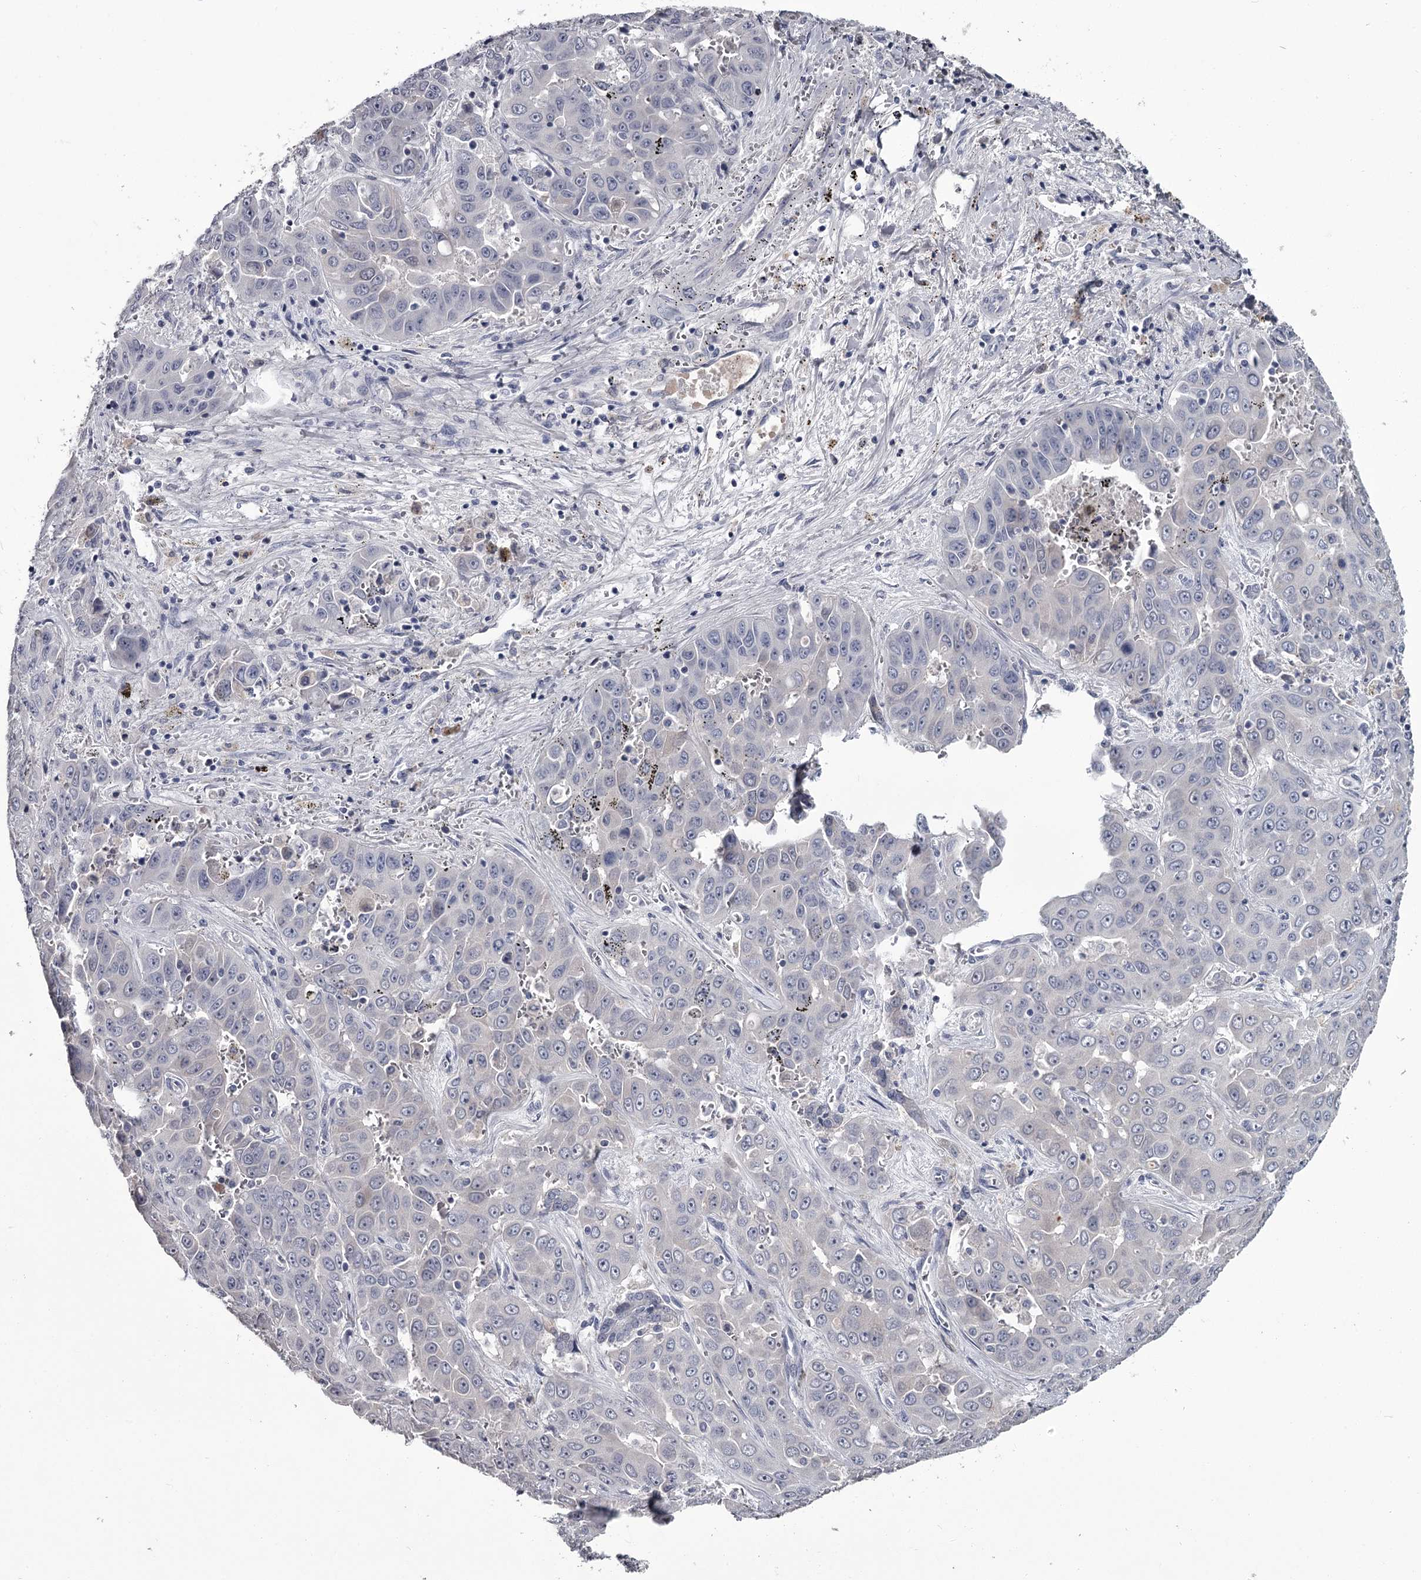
{"staining": {"intensity": "negative", "quantity": "none", "location": "none"}, "tissue": "liver cancer", "cell_type": "Tumor cells", "image_type": "cancer", "snomed": [{"axis": "morphology", "description": "Cholangiocarcinoma"}, {"axis": "topography", "description": "Liver"}], "caption": "Immunohistochemistry (IHC) of liver cancer demonstrates no staining in tumor cells.", "gene": "DAO", "patient": {"sex": "female", "age": 52}}